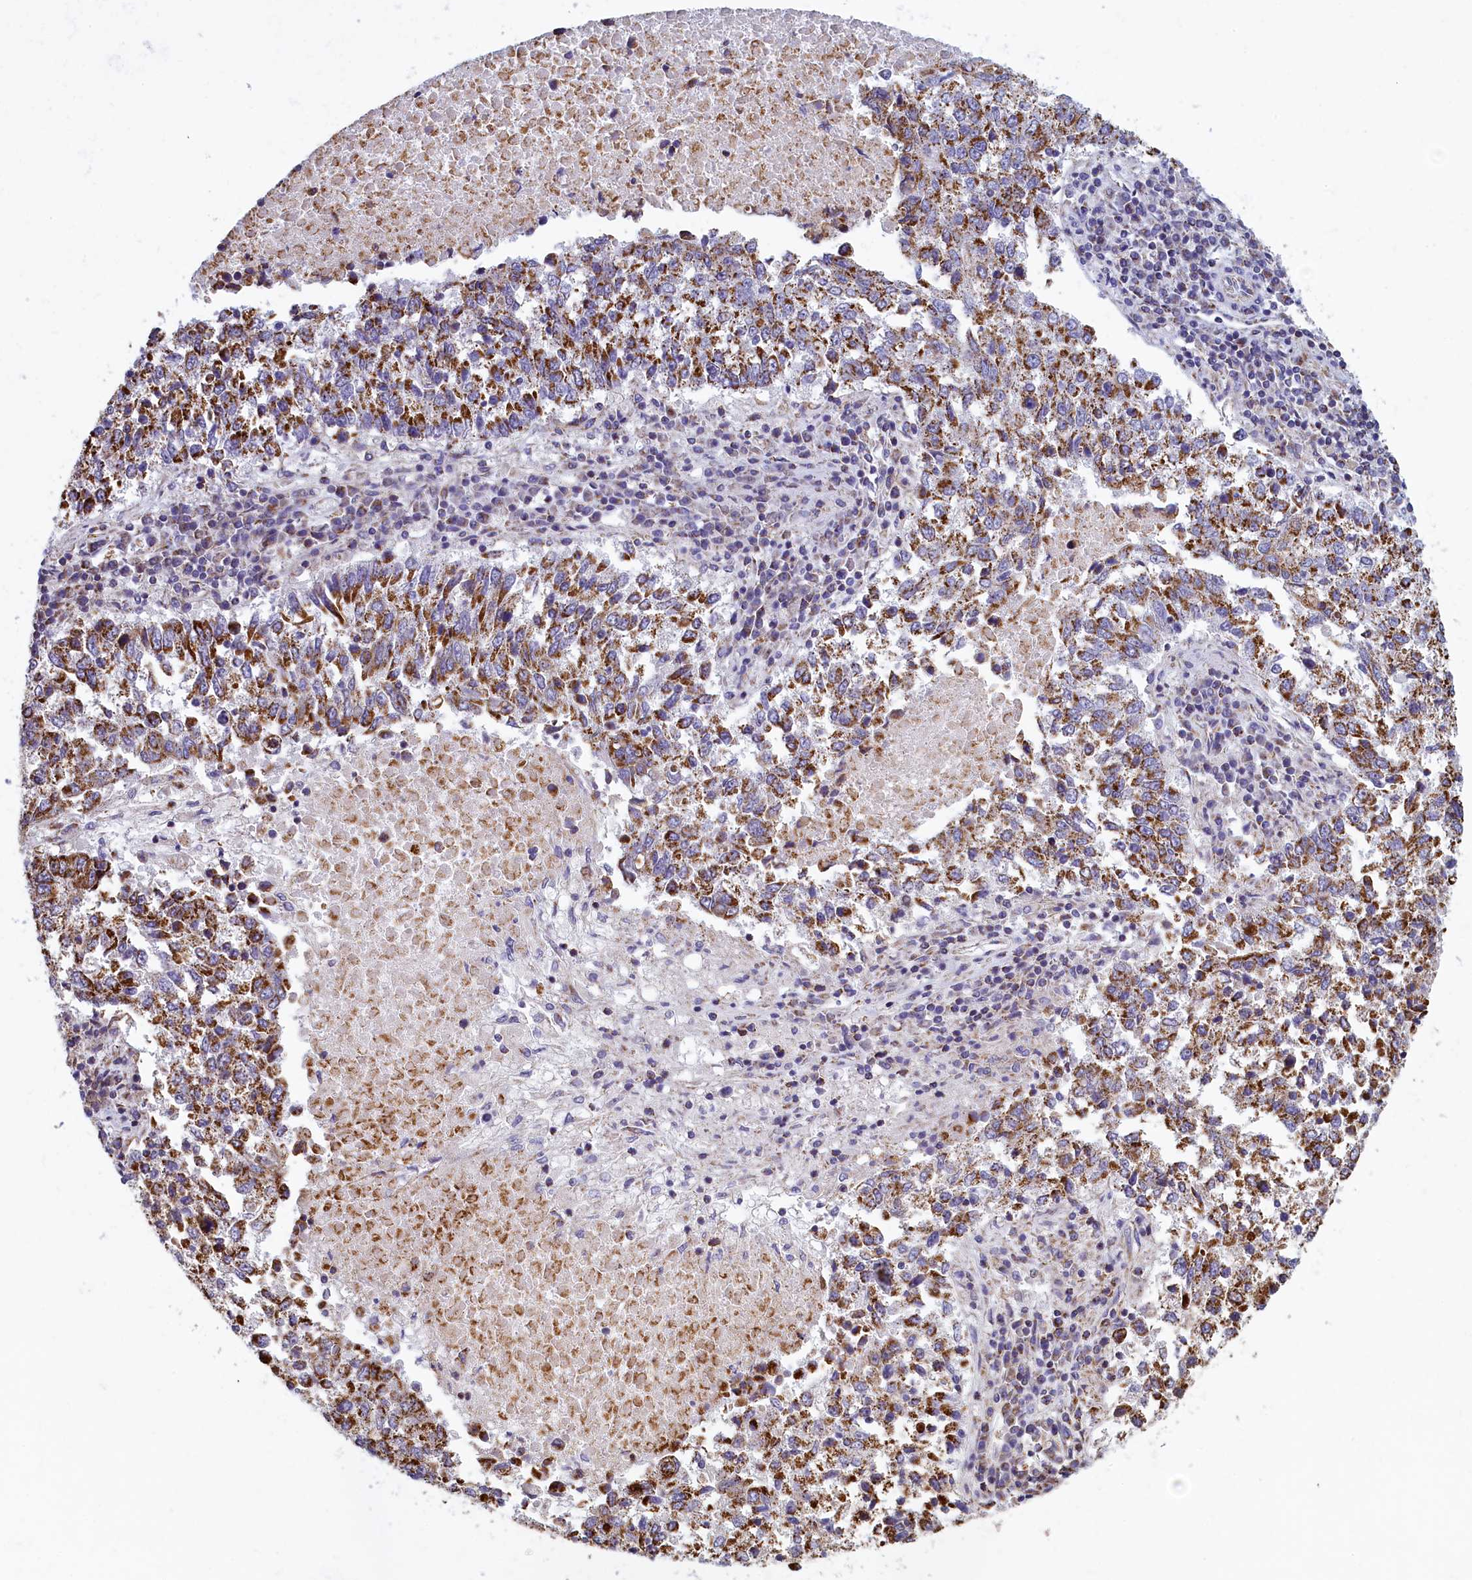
{"staining": {"intensity": "moderate", "quantity": ">75%", "location": "cytoplasmic/membranous"}, "tissue": "lung cancer", "cell_type": "Tumor cells", "image_type": "cancer", "snomed": [{"axis": "morphology", "description": "Squamous cell carcinoma, NOS"}, {"axis": "topography", "description": "Lung"}], "caption": "This histopathology image demonstrates squamous cell carcinoma (lung) stained with IHC to label a protein in brown. The cytoplasmic/membranous of tumor cells show moderate positivity for the protein. Nuclei are counter-stained blue.", "gene": "IFT122", "patient": {"sex": "male", "age": 73}}